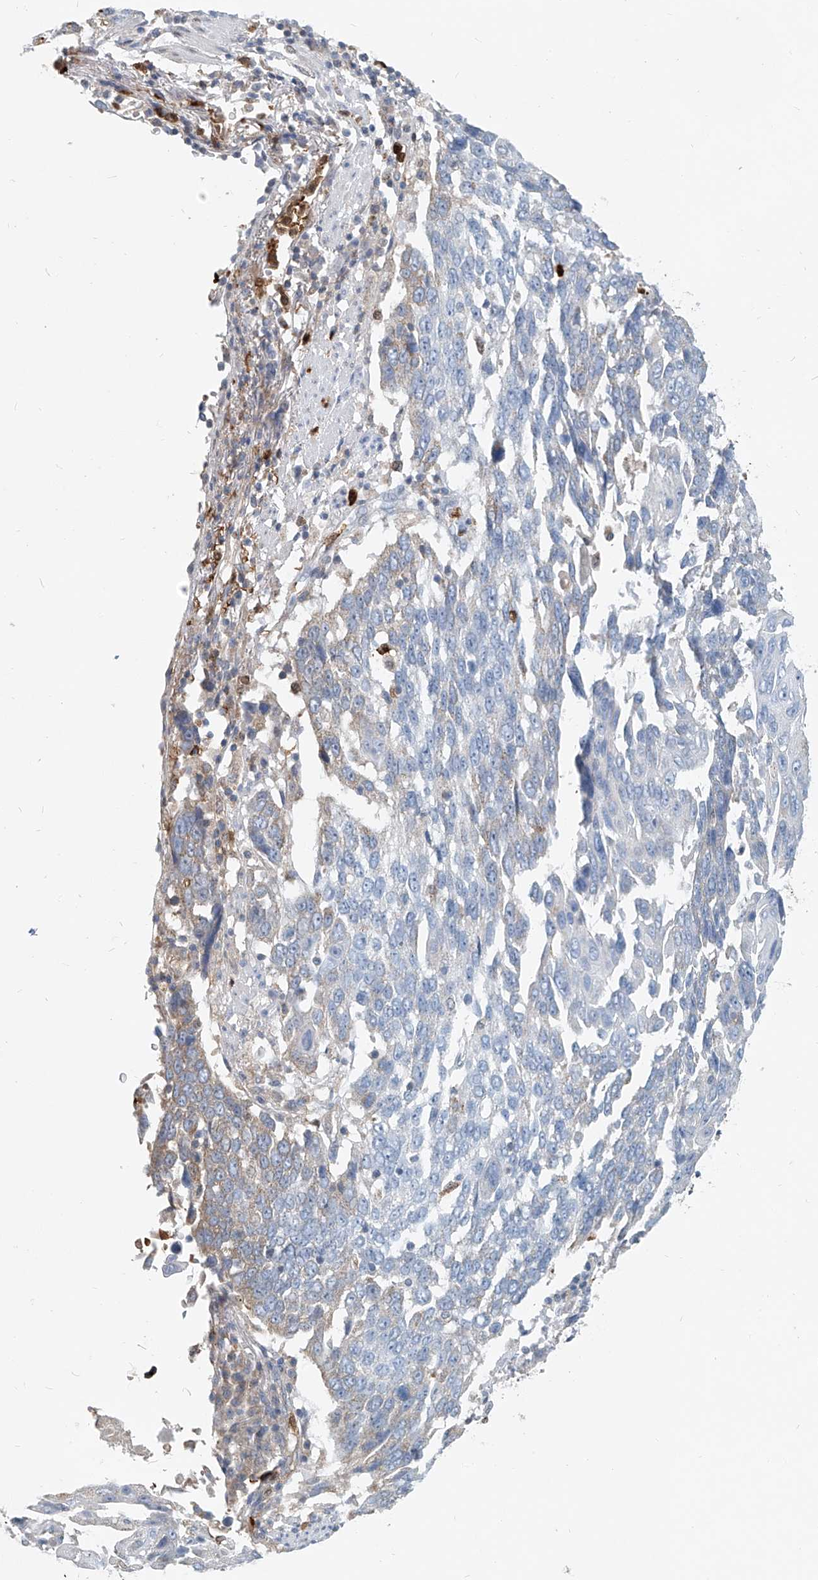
{"staining": {"intensity": "weak", "quantity": "<25%", "location": "cytoplasmic/membranous"}, "tissue": "lung cancer", "cell_type": "Tumor cells", "image_type": "cancer", "snomed": [{"axis": "morphology", "description": "Squamous cell carcinoma, NOS"}, {"axis": "topography", "description": "Lung"}], "caption": "Tumor cells show no significant positivity in lung cancer. Nuclei are stained in blue.", "gene": "PTPRA", "patient": {"sex": "male", "age": 66}}